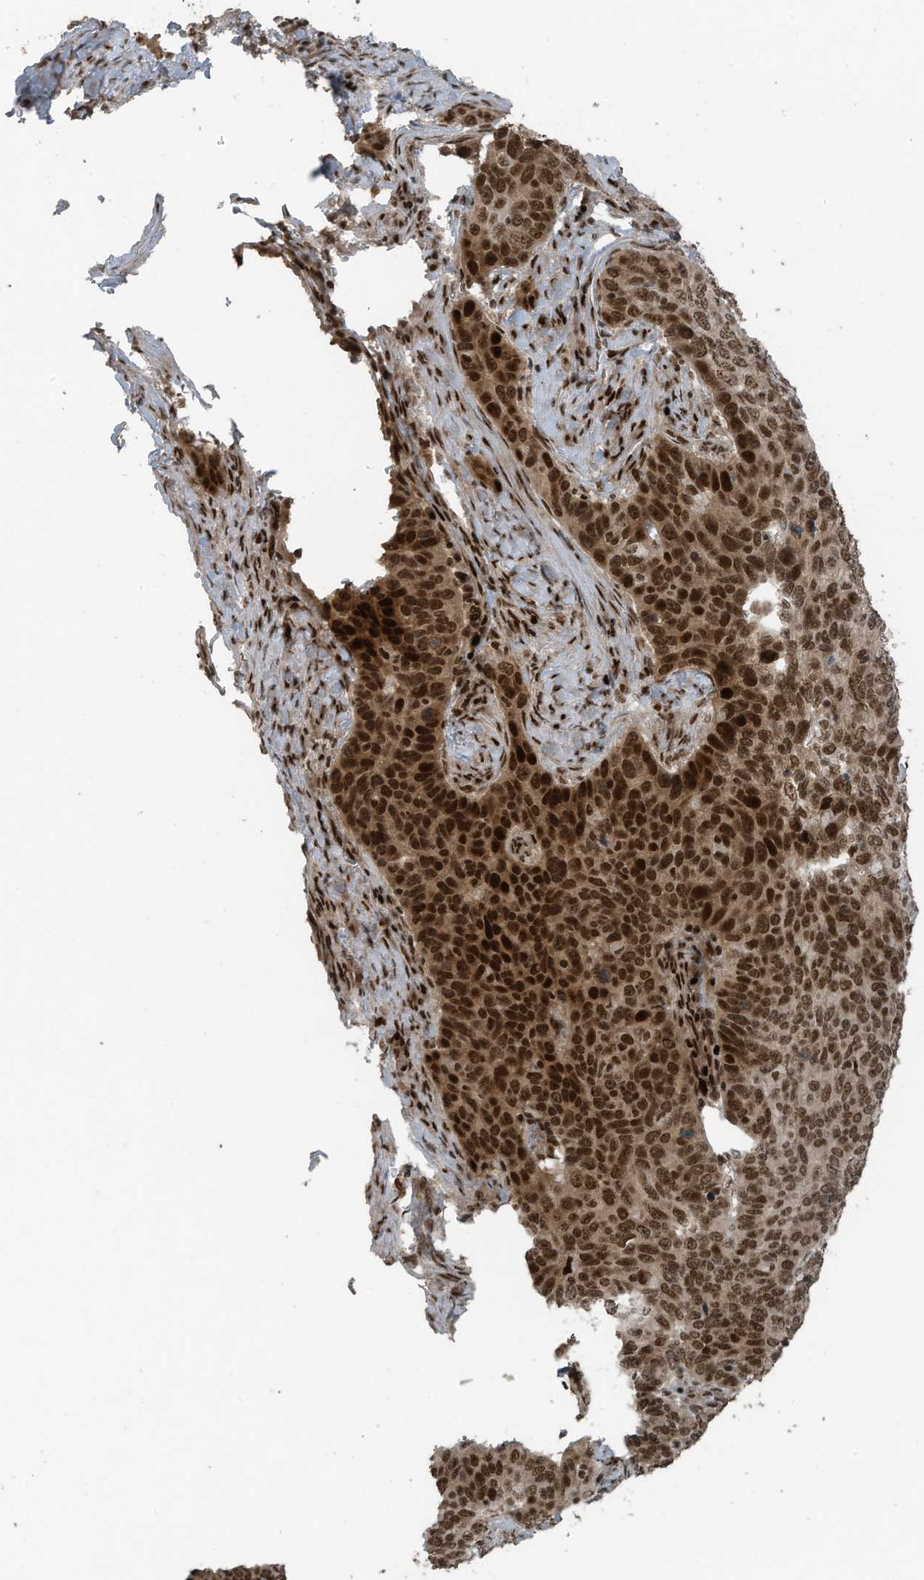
{"staining": {"intensity": "strong", "quantity": ">75%", "location": "nuclear"}, "tissue": "cervical cancer", "cell_type": "Tumor cells", "image_type": "cancer", "snomed": [{"axis": "morphology", "description": "Squamous cell carcinoma, NOS"}, {"axis": "topography", "description": "Cervix"}], "caption": "High-power microscopy captured an immunohistochemistry (IHC) micrograph of squamous cell carcinoma (cervical), revealing strong nuclear staining in approximately >75% of tumor cells.", "gene": "PCNP", "patient": {"sex": "female", "age": 60}}